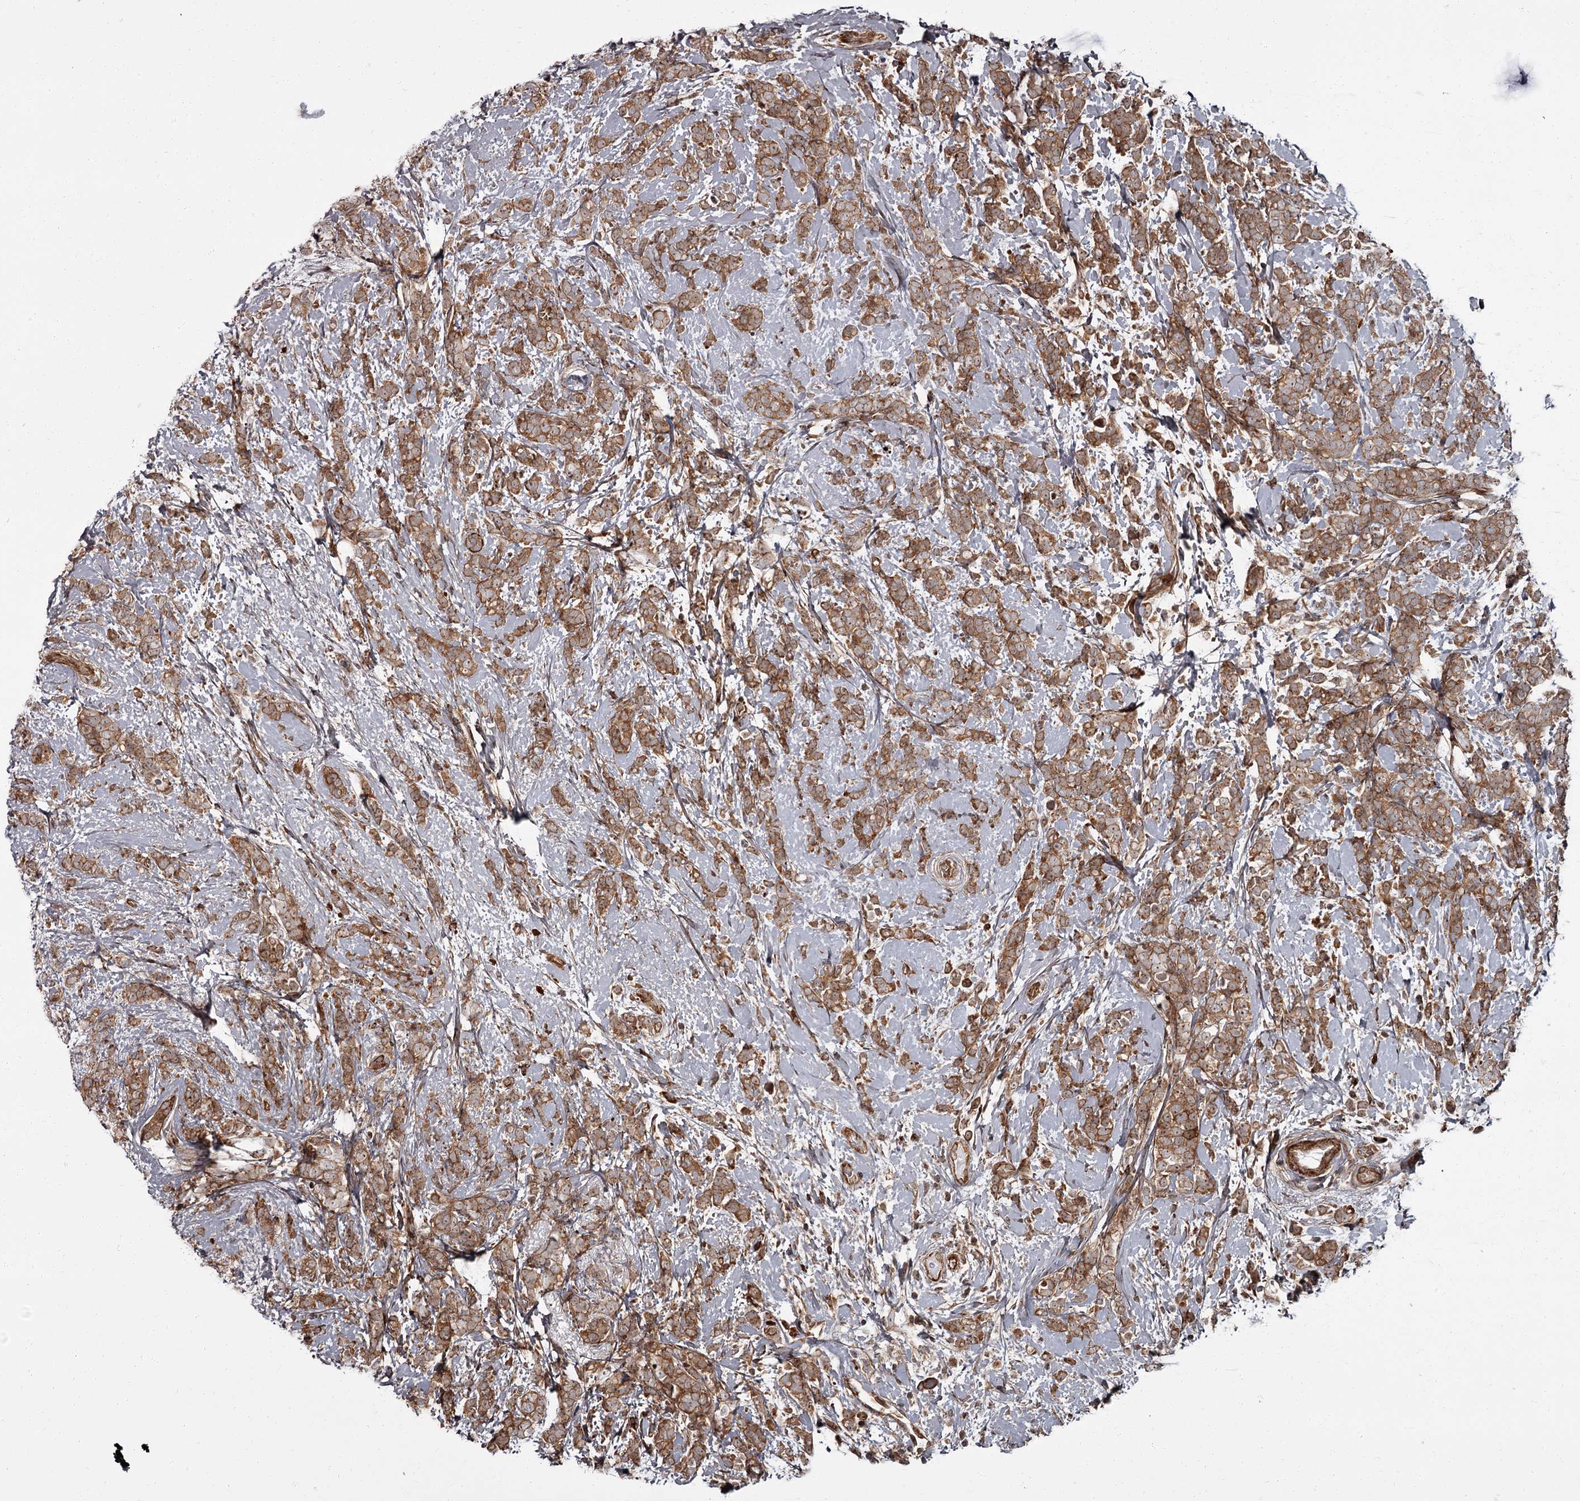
{"staining": {"intensity": "moderate", "quantity": ">75%", "location": "cytoplasmic/membranous"}, "tissue": "breast cancer", "cell_type": "Tumor cells", "image_type": "cancer", "snomed": [{"axis": "morphology", "description": "Lobular carcinoma"}, {"axis": "topography", "description": "Breast"}], "caption": "Breast cancer stained for a protein (brown) exhibits moderate cytoplasmic/membranous positive staining in approximately >75% of tumor cells.", "gene": "THAP9", "patient": {"sex": "female", "age": 58}}